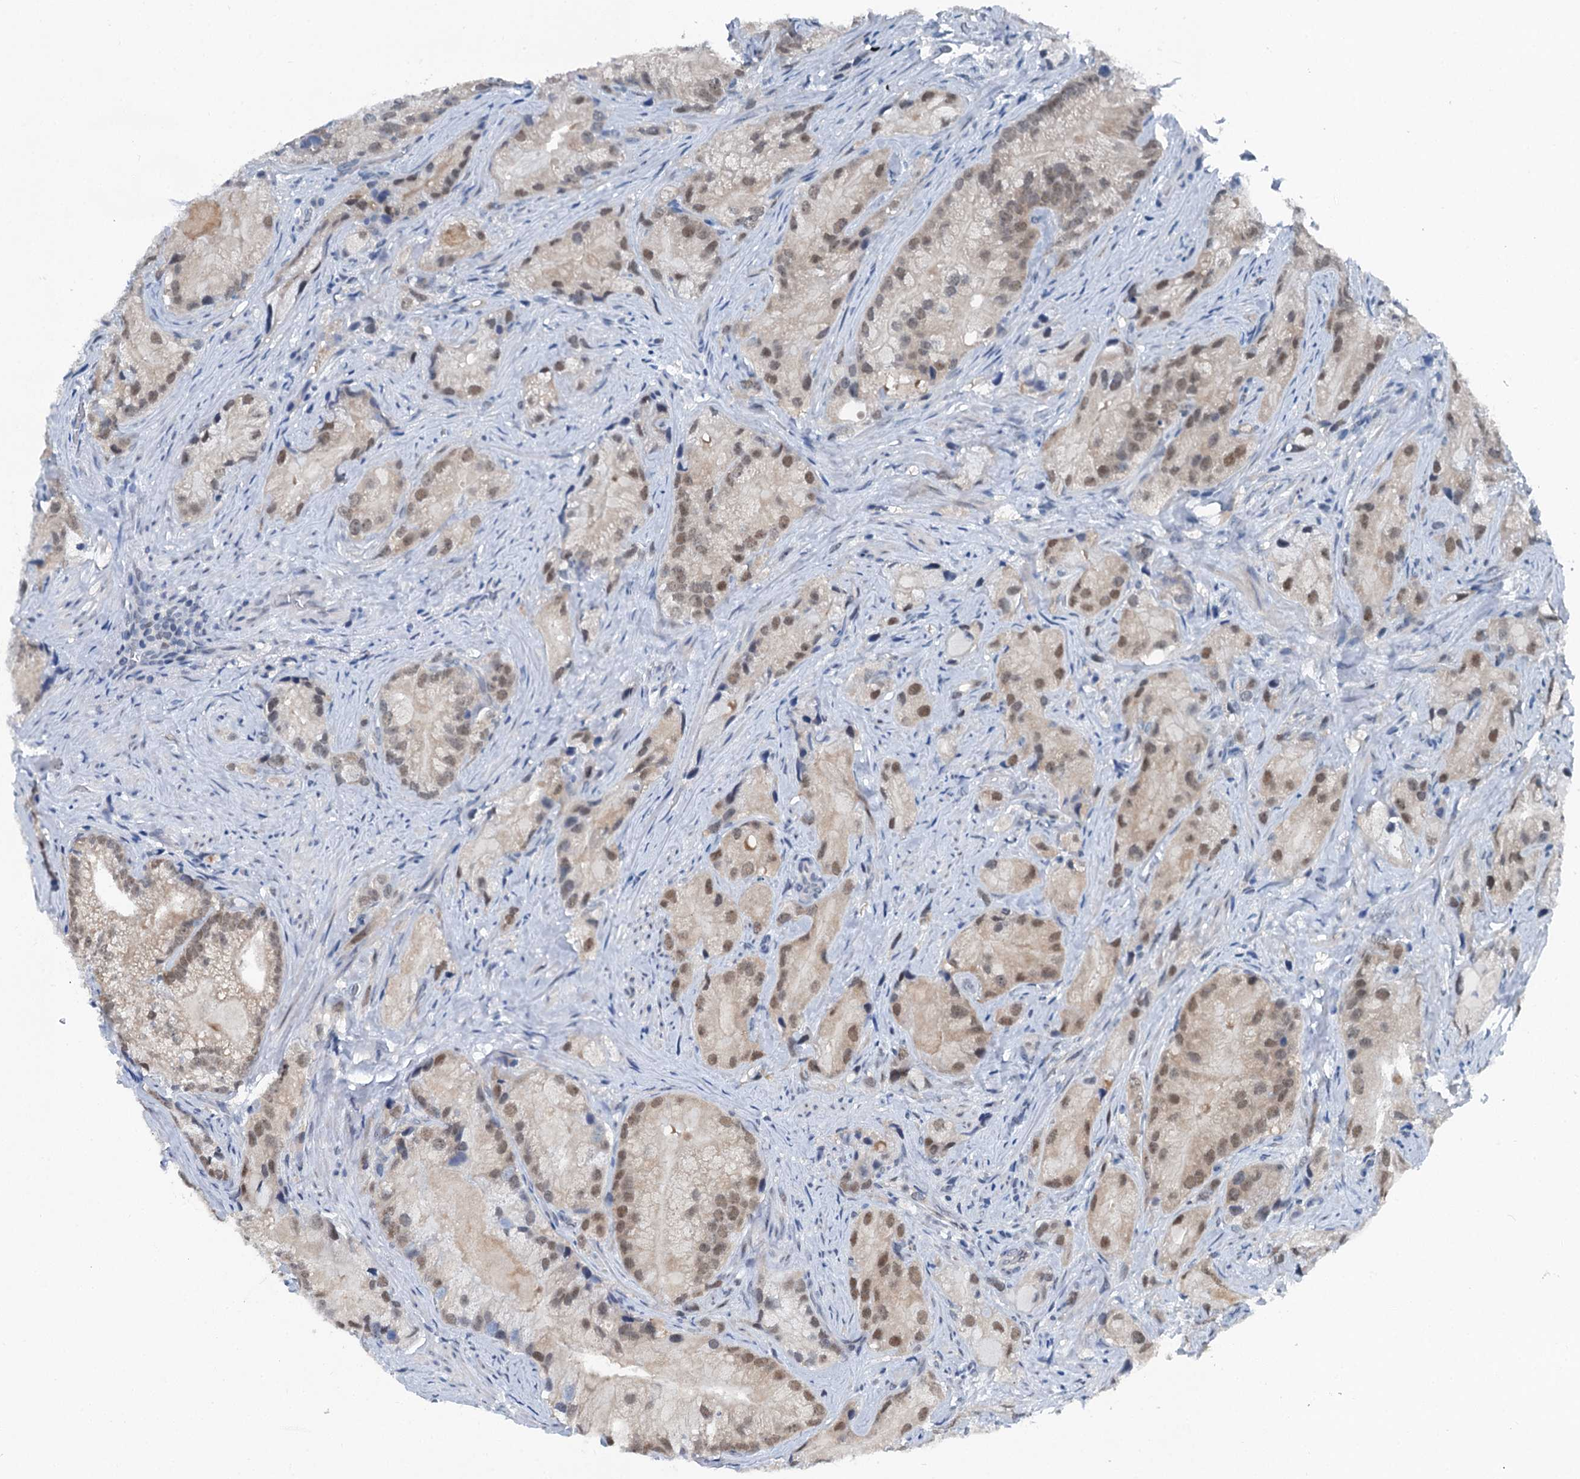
{"staining": {"intensity": "moderate", "quantity": "25%-75%", "location": "nuclear"}, "tissue": "prostate cancer", "cell_type": "Tumor cells", "image_type": "cancer", "snomed": [{"axis": "morphology", "description": "Adenocarcinoma, Low grade"}, {"axis": "topography", "description": "Prostate"}], "caption": "DAB immunohistochemical staining of adenocarcinoma (low-grade) (prostate) exhibits moderate nuclear protein expression in about 25%-75% of tumor cells.", "gene": "TRPT1", "patient": {"sex": "male", "age": 71}}